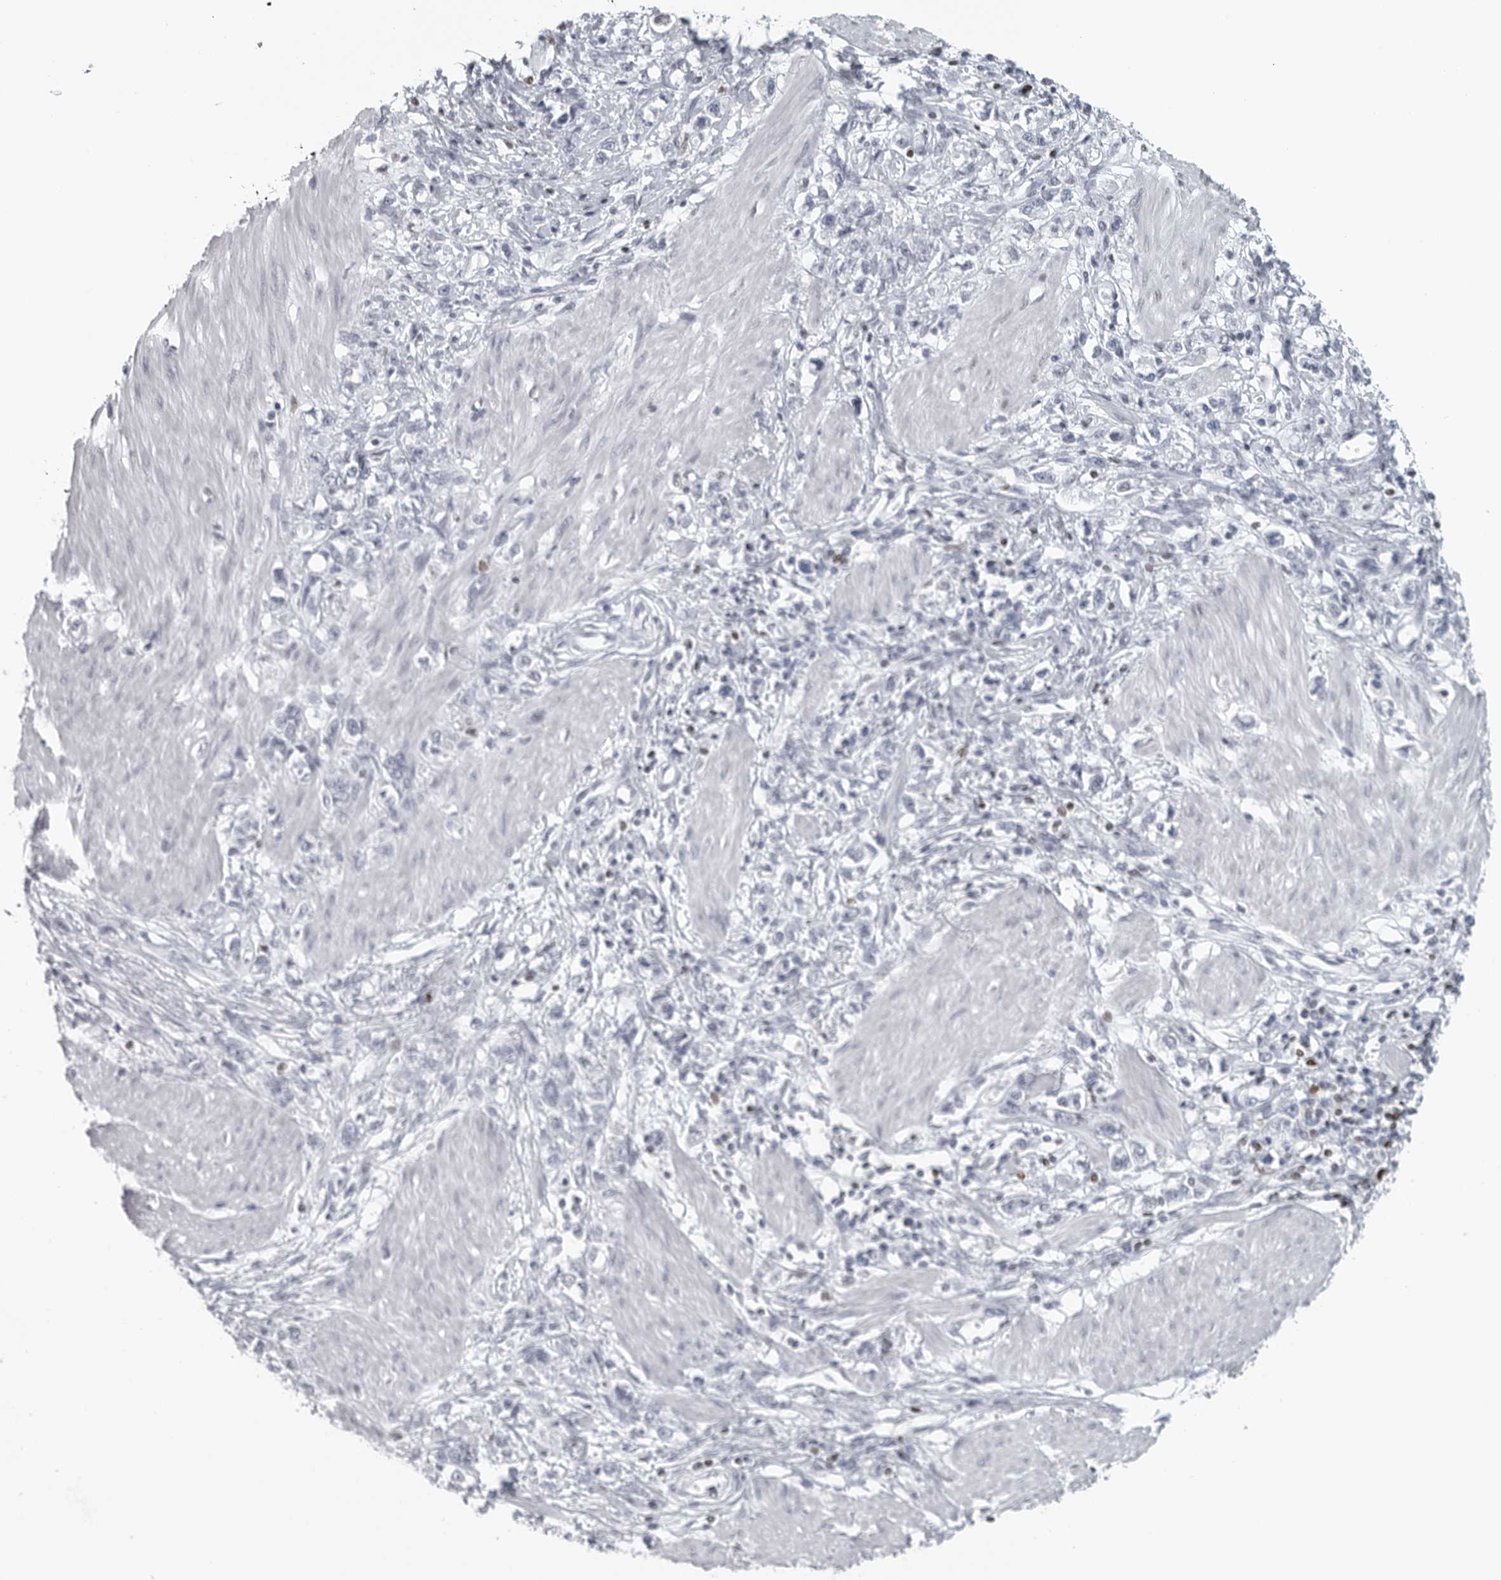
{"staining": {"intensity": "negative", "quantity": "none", "location": "none"}, "tissue": "stomach cancer", "cell_type": "Tumor cells", "image_type": "cancer", "snomed": [{"axis": "morphology", "description": "Adenocarcinoma, NOS"}, {"axis": "topography", "description": "Stomach"}], "caption": "The photomicrograph demonstrates no staining of tumor cells in stomach adenocarcinoma. (DAB immunohistochemistry visualized using brightfield microscopy, high magnification).", "gene": "SATB2", "patient": {"sex": "female", "age": 76}}